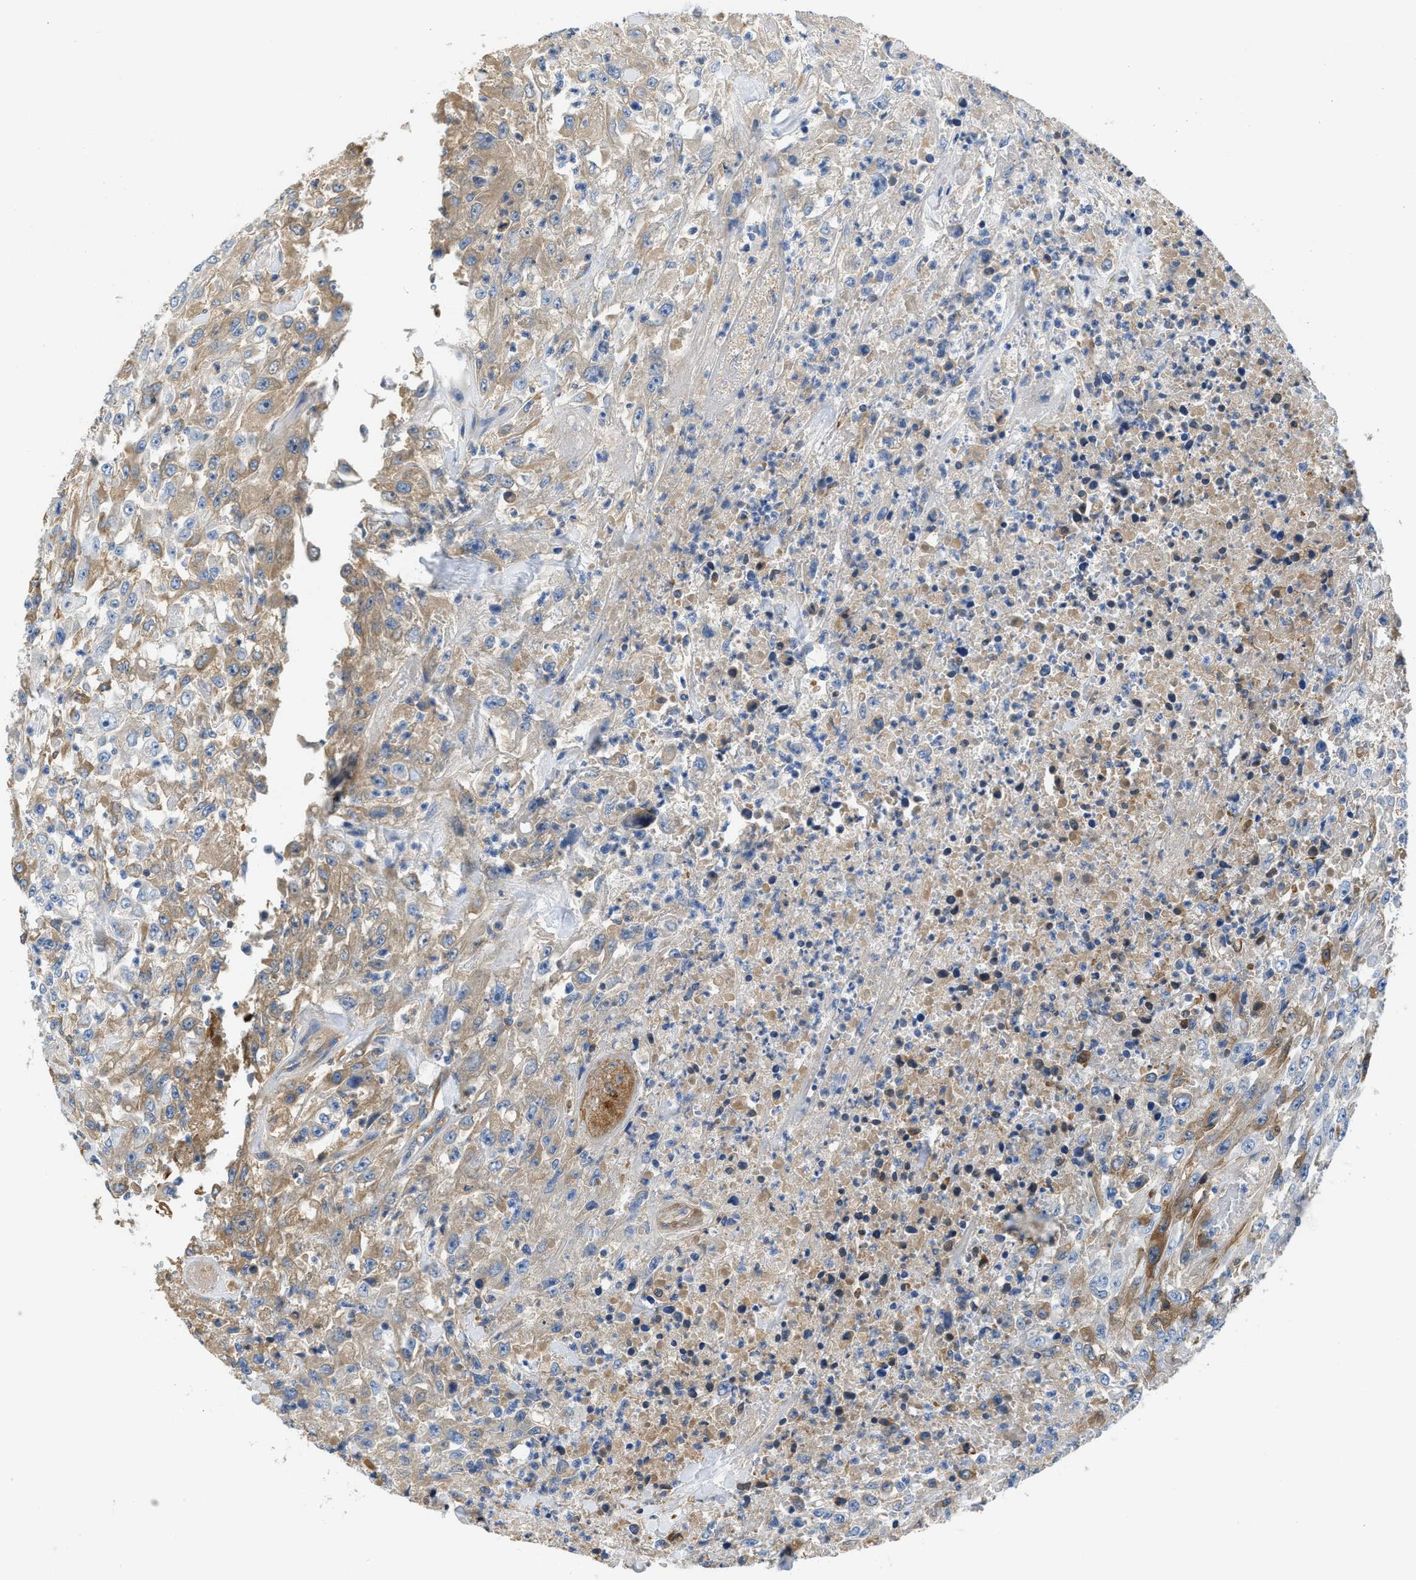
{"staining": {"intensity": "weak", "quantity": "25%-75%", "location": "cytoplasmic/membranous"}, "tissue": "urothelial cancer", "cell_type": "Tumor cells", "image_type": "cancer", "snomed": [{"axis": "morphology", "description": "Urothelial carcinoma, High grade"}, {"axis": "topography", "description": "Urinary bladder"}], "caption": "Urothelial cancer stained with DAB (3,3'-diaminobenzidine) immunohistochemistry (IHC) reveals low levels of weak cytoplasmic/membranous staining in approximately 25%-75% of tumor cells.", "gene": "C1S", "patient": {"sex": "male", "age": 46}}